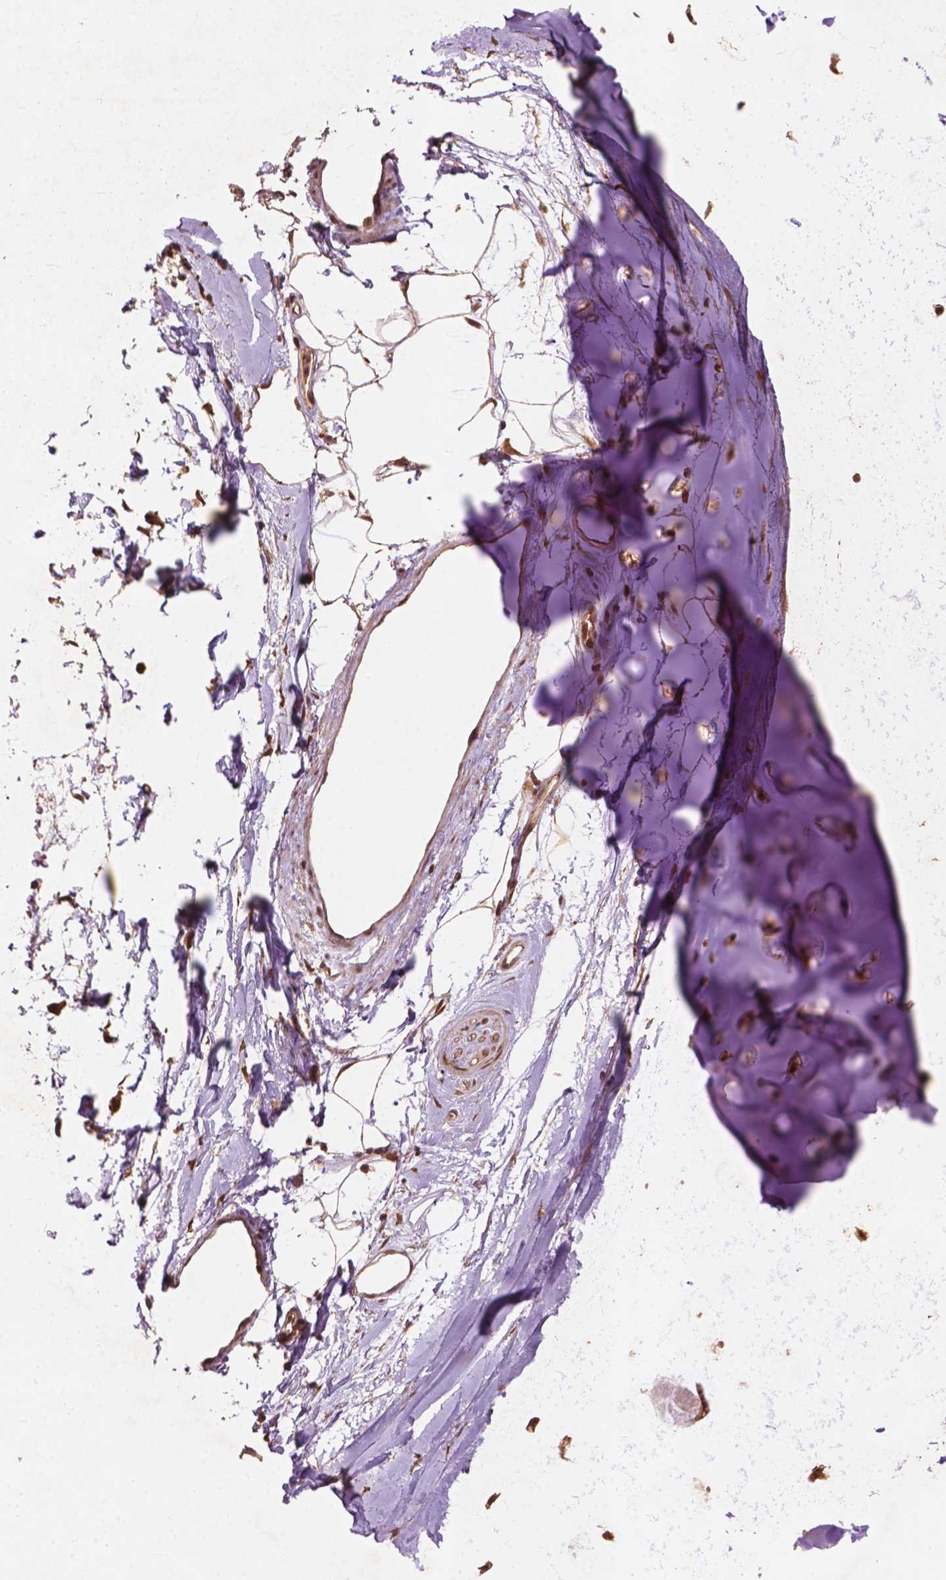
{"staining": {"intensity": "moderate", "quantity": "25%-75%", "location": "nuclear"}, "tissue": "adipose tissue", "cell_type": "Adipocytes", "image_type": "normal", "snomed": [{"axis": "morphology", "description": "Normal tissue, NOS"}, {"axis": "topography", "description": "Cartilage tissue"}, {"axis": "topography", "description": "Bronchus"}], "caption": "This micrograph displays IHC staining of unremarkable adipose tissue, with medium moderate nuclear positivity in about 25%-75% of adipocytes.", "gene": "SSU72", "patient": {"sex": "male", "age": 58}}